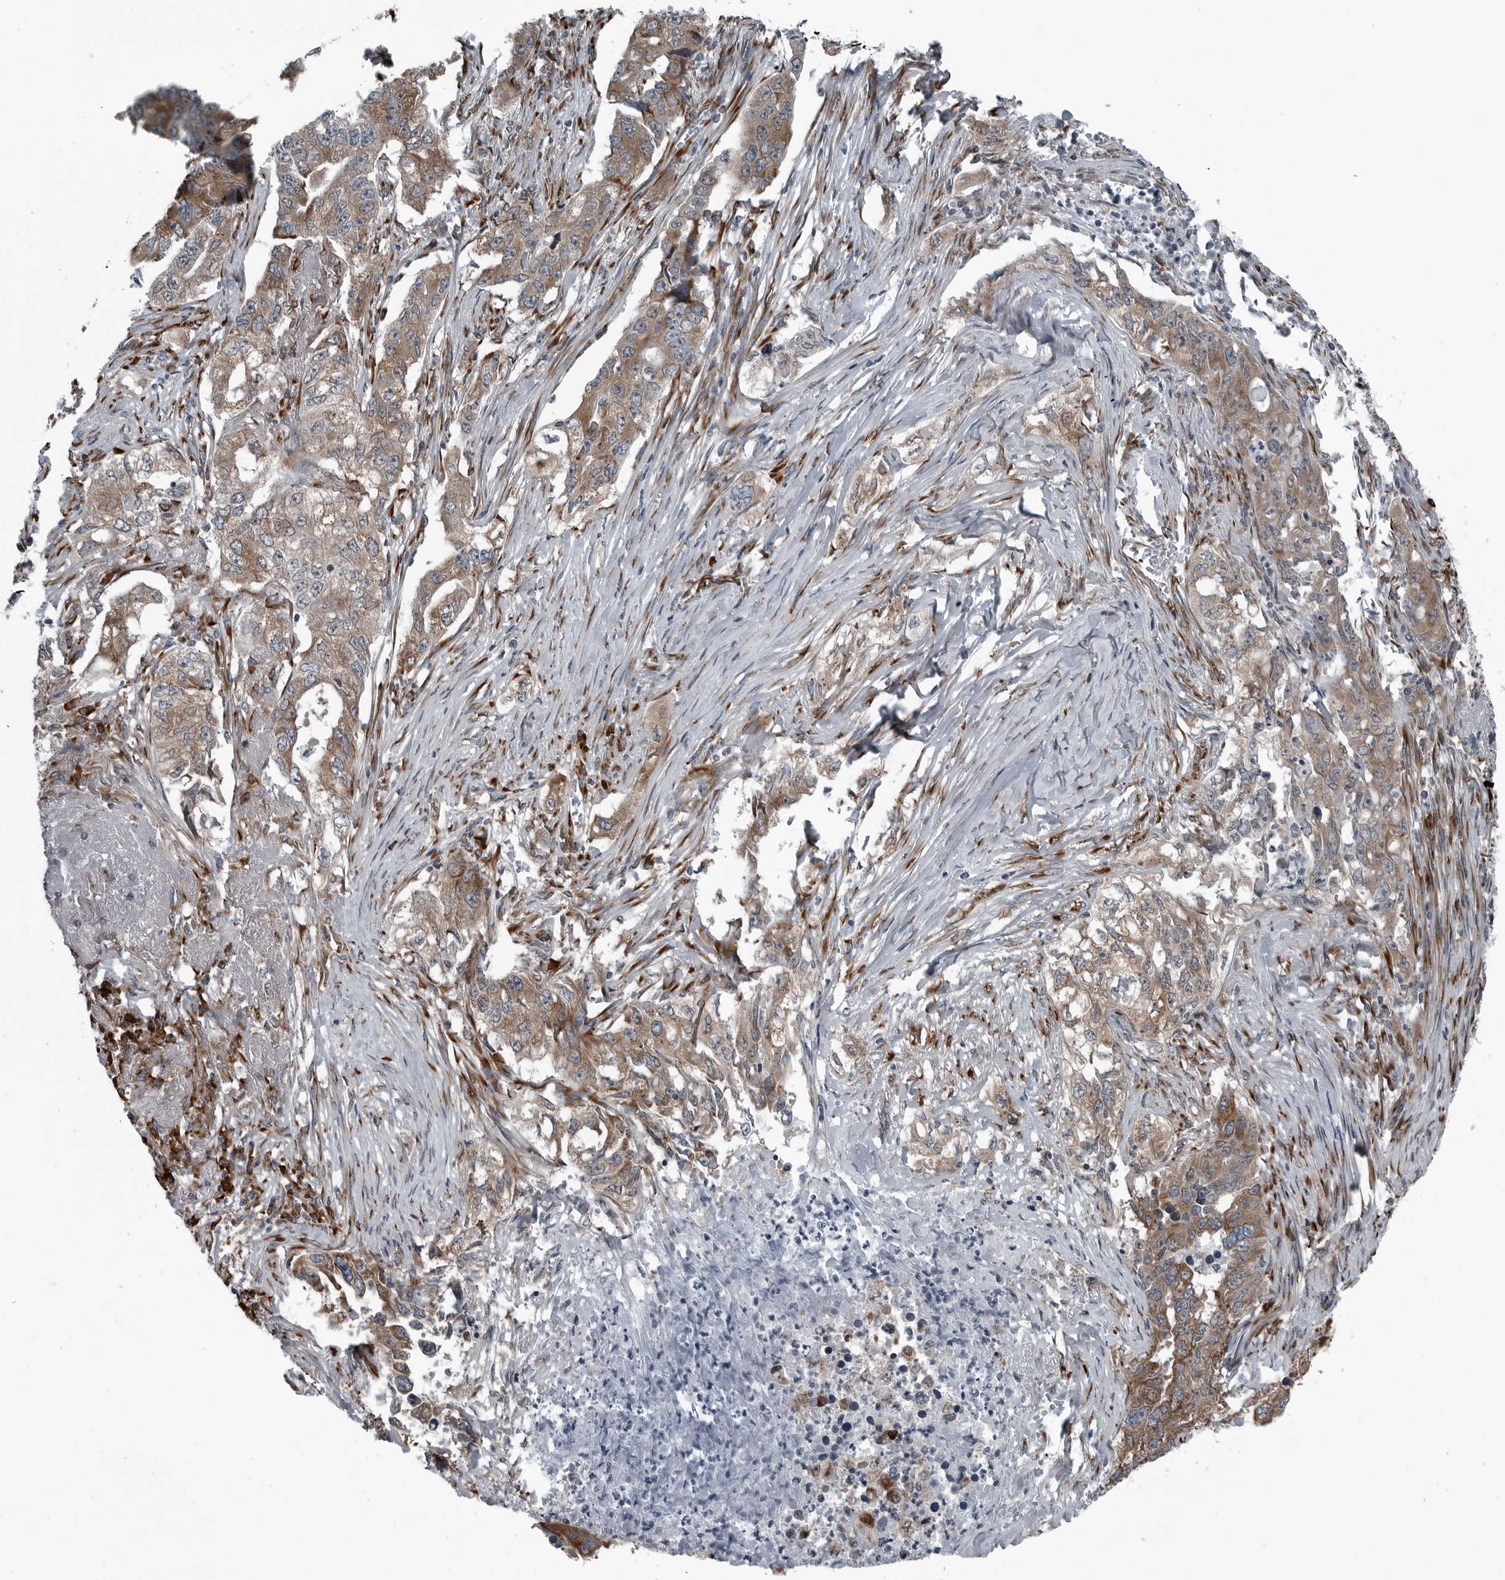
{"staining": {"intensity": "moderate", "quantity": ">75%", "location": "cytoplasmic/membranous"}, "tissue": "lung cancer", "cell_type": "Tumor cells", "image_type": "cancer", "snomed": [{"axis": "morphology", "description": "Adenocarcinoma, NOS"}, {"axis": "topography", "description": "Lung"}], "caption": "Protein staining of lung cancer (adenocarcinoma) tissue reveals moderate cytoplasmic/membranous positivity in approximately >75% of tumor cells.", "gene": "CEP85", "patient": {"sex": "female", "age": 51}}